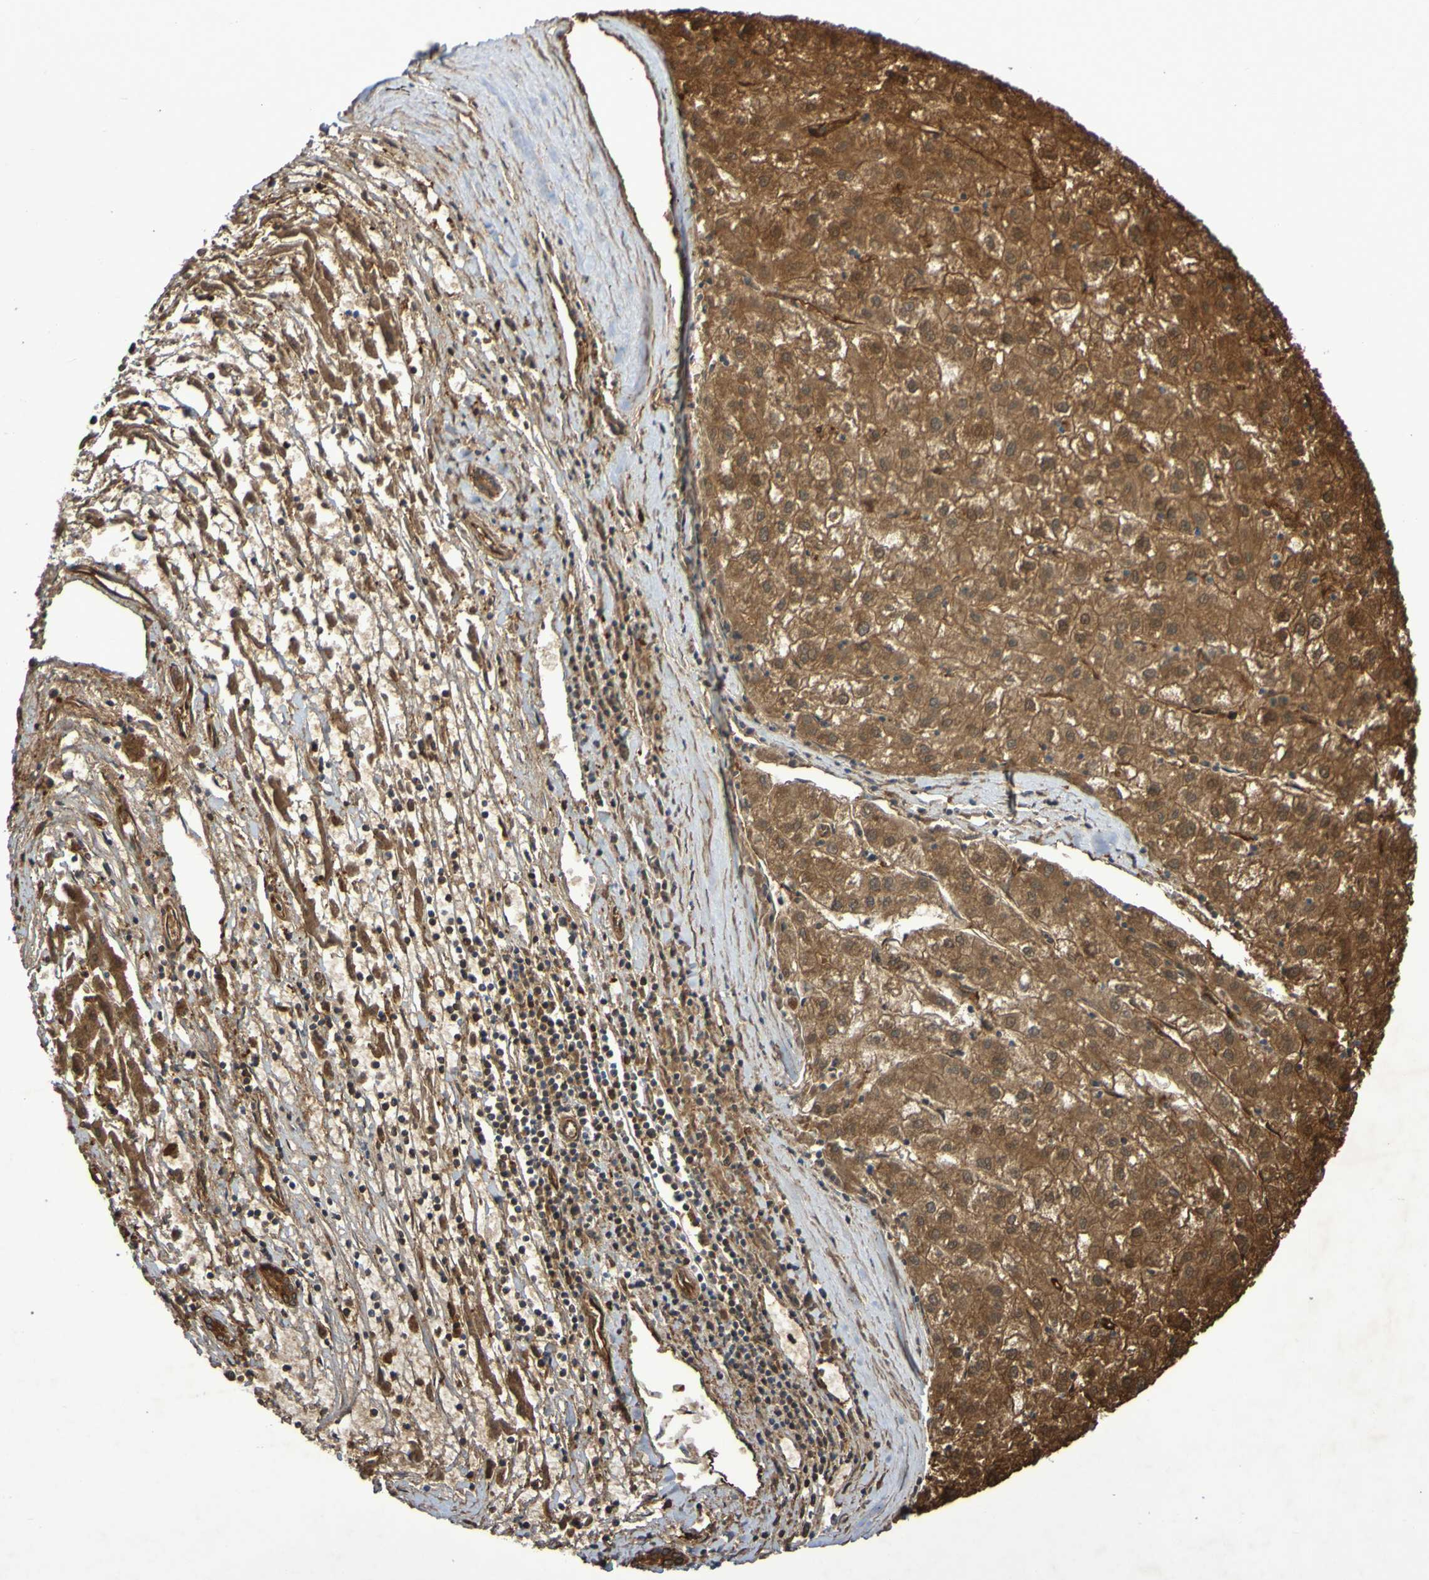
{"staining": {"intensity": "moderate", "quantity": ">75%", "location": "cytoplasmic/membranous"}, "tissue": "liver cancer", "cell_type": "Tumor cells", "image_type": "cancer", "snomed": [{"axis": "morphology", "description": "Carcinoma, Hepatocellular, NOS"}, {"axis": "topography", "description": "Liver"}], "caption": "Immunohistochemistry image of human liver cancer stained for a protein (brown), which shows medium levels of moderate cytoplasmic/membranous expression in about >75% of tumor cells.", "gene": "SERPINB6", "patient": {"sex": "male", "age": 72}}